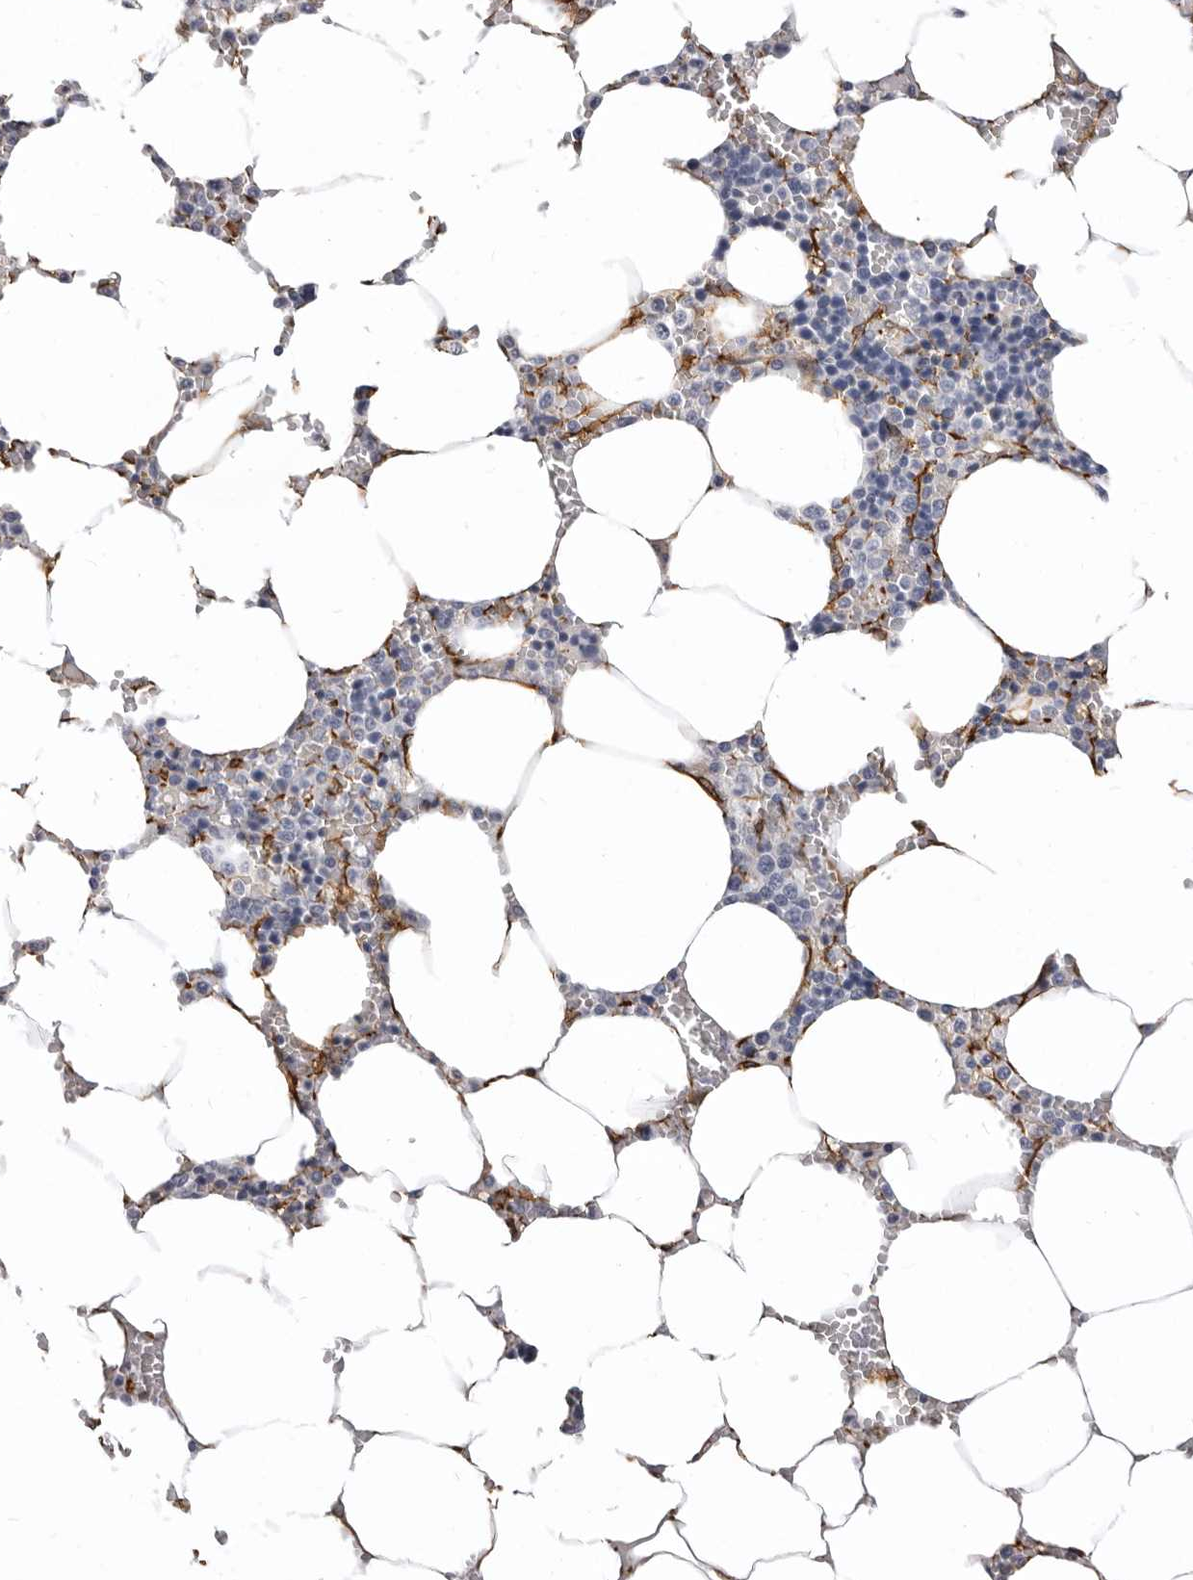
{"staining": {"intensity": "negative", "quantity": "none", "location": "none"}, "tissue": "bone marrow", "cell_type": "Hematopoietic cells", "image_type": "normal", "snomed": [{"axis": "morphology", "description": "Normal tissue, NOS"}, {"axis": "topography", "description": "Bone marrow"}], "caption": "This is a photomicrograph of immunohistochemistry (IHC) staining of normal bone marrow, which shows no expression in hematopoietic cells.", "gene": "ENAH", "patient": {"sex": "male", "age": 70}}